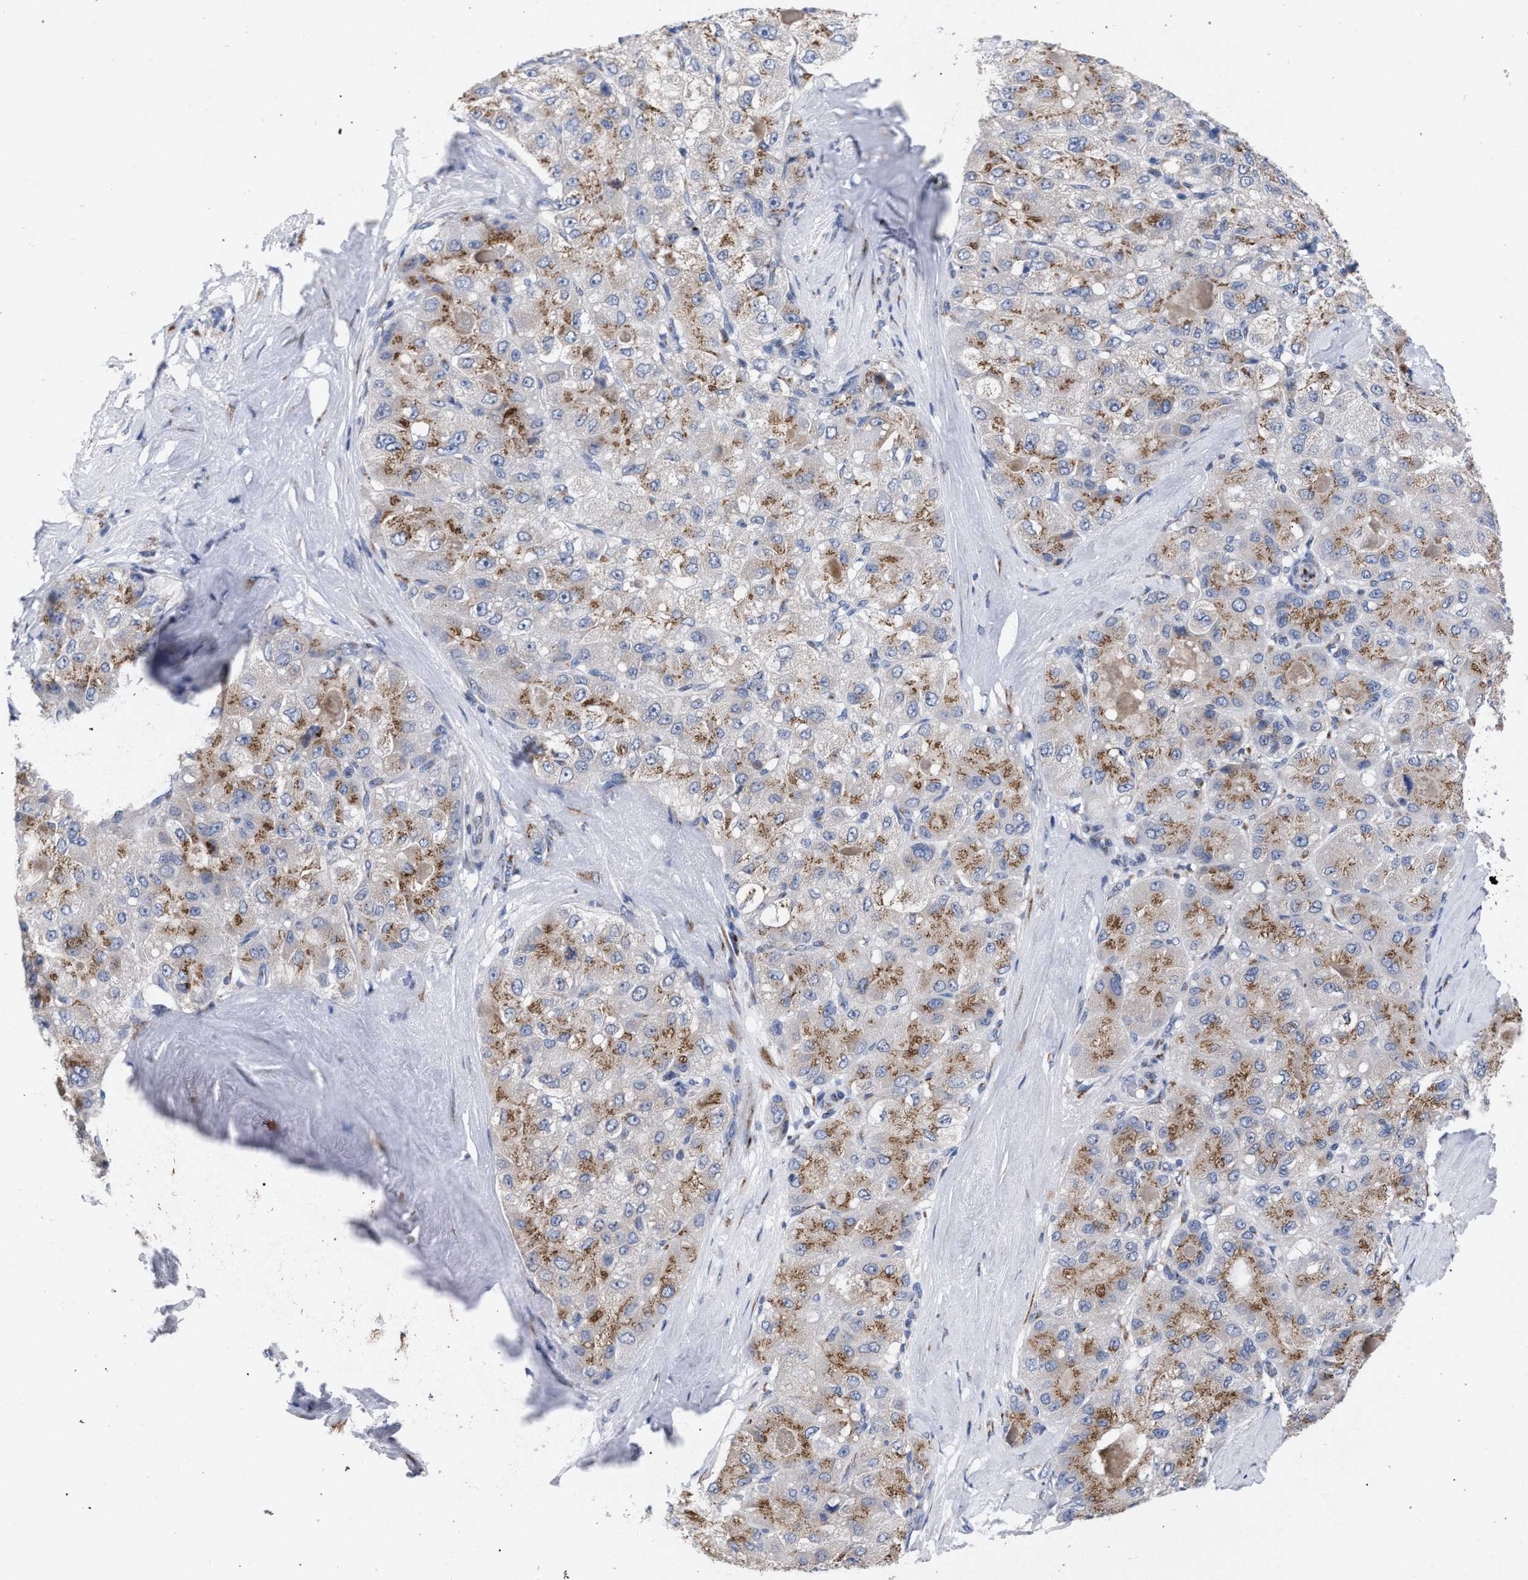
{"staining": {"intensity": "weak", "quantity": ">75%", "location": "cytoplasmic/membranous"}, "tissue": "liver cancer", "cell_type": "Tumor cells", "image_type": "cancer", "snomed": [{"axis": "morphology", "description": "Carcinoma, Hepatocellular, NOS"}, {"axis": "topography", "description": "Liver"}], "caption": "Immunohistochemical staining of human liver cancer reveals low levels of weak cytoplasmic/membranous protein staining in approximately >75% of tumor cells.", "gene": "GOLGA2", "patient": {"sex": "male", "age": 80}}